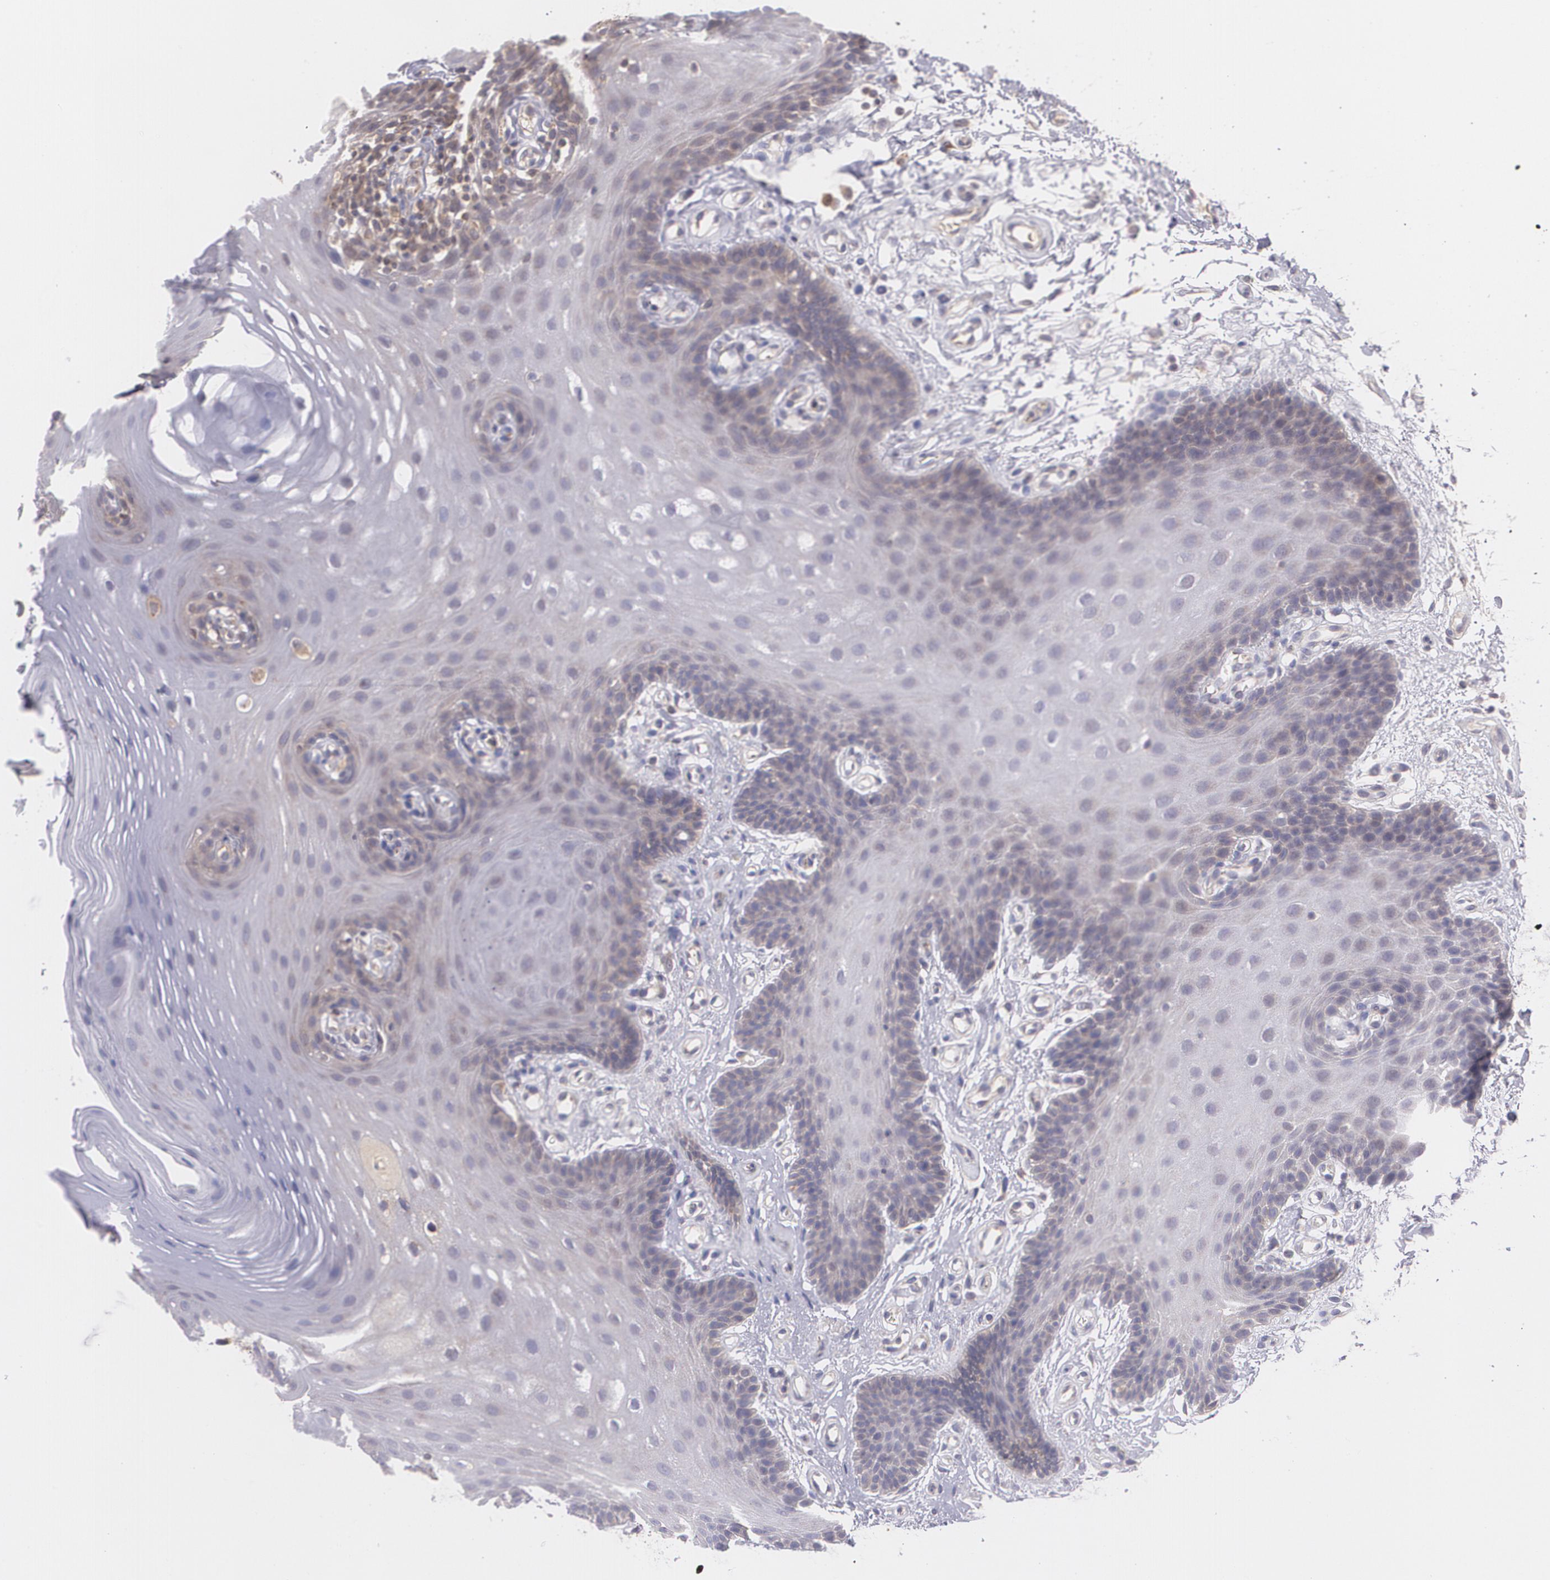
{"staining": {"intensity": "weak", "quantity": "<25%", "location": "cytoplasmic/membranous"}, "tissue": "oral mucosa", "cell_type": "Squamous epithelial cells", "image_type": "normal", "snomed": [{"axis": "morphology", "description": "Normal tissue, NOS"}, {"axis": "topography", "description": "Oral tissue"}], "caption": "This is a histopathology image of IHC staining of normal oral mucosa, which shows no expression in squamous epithelial cells.", "gene": "ECE1", "patient": {"sex": "male", "age": 62}}